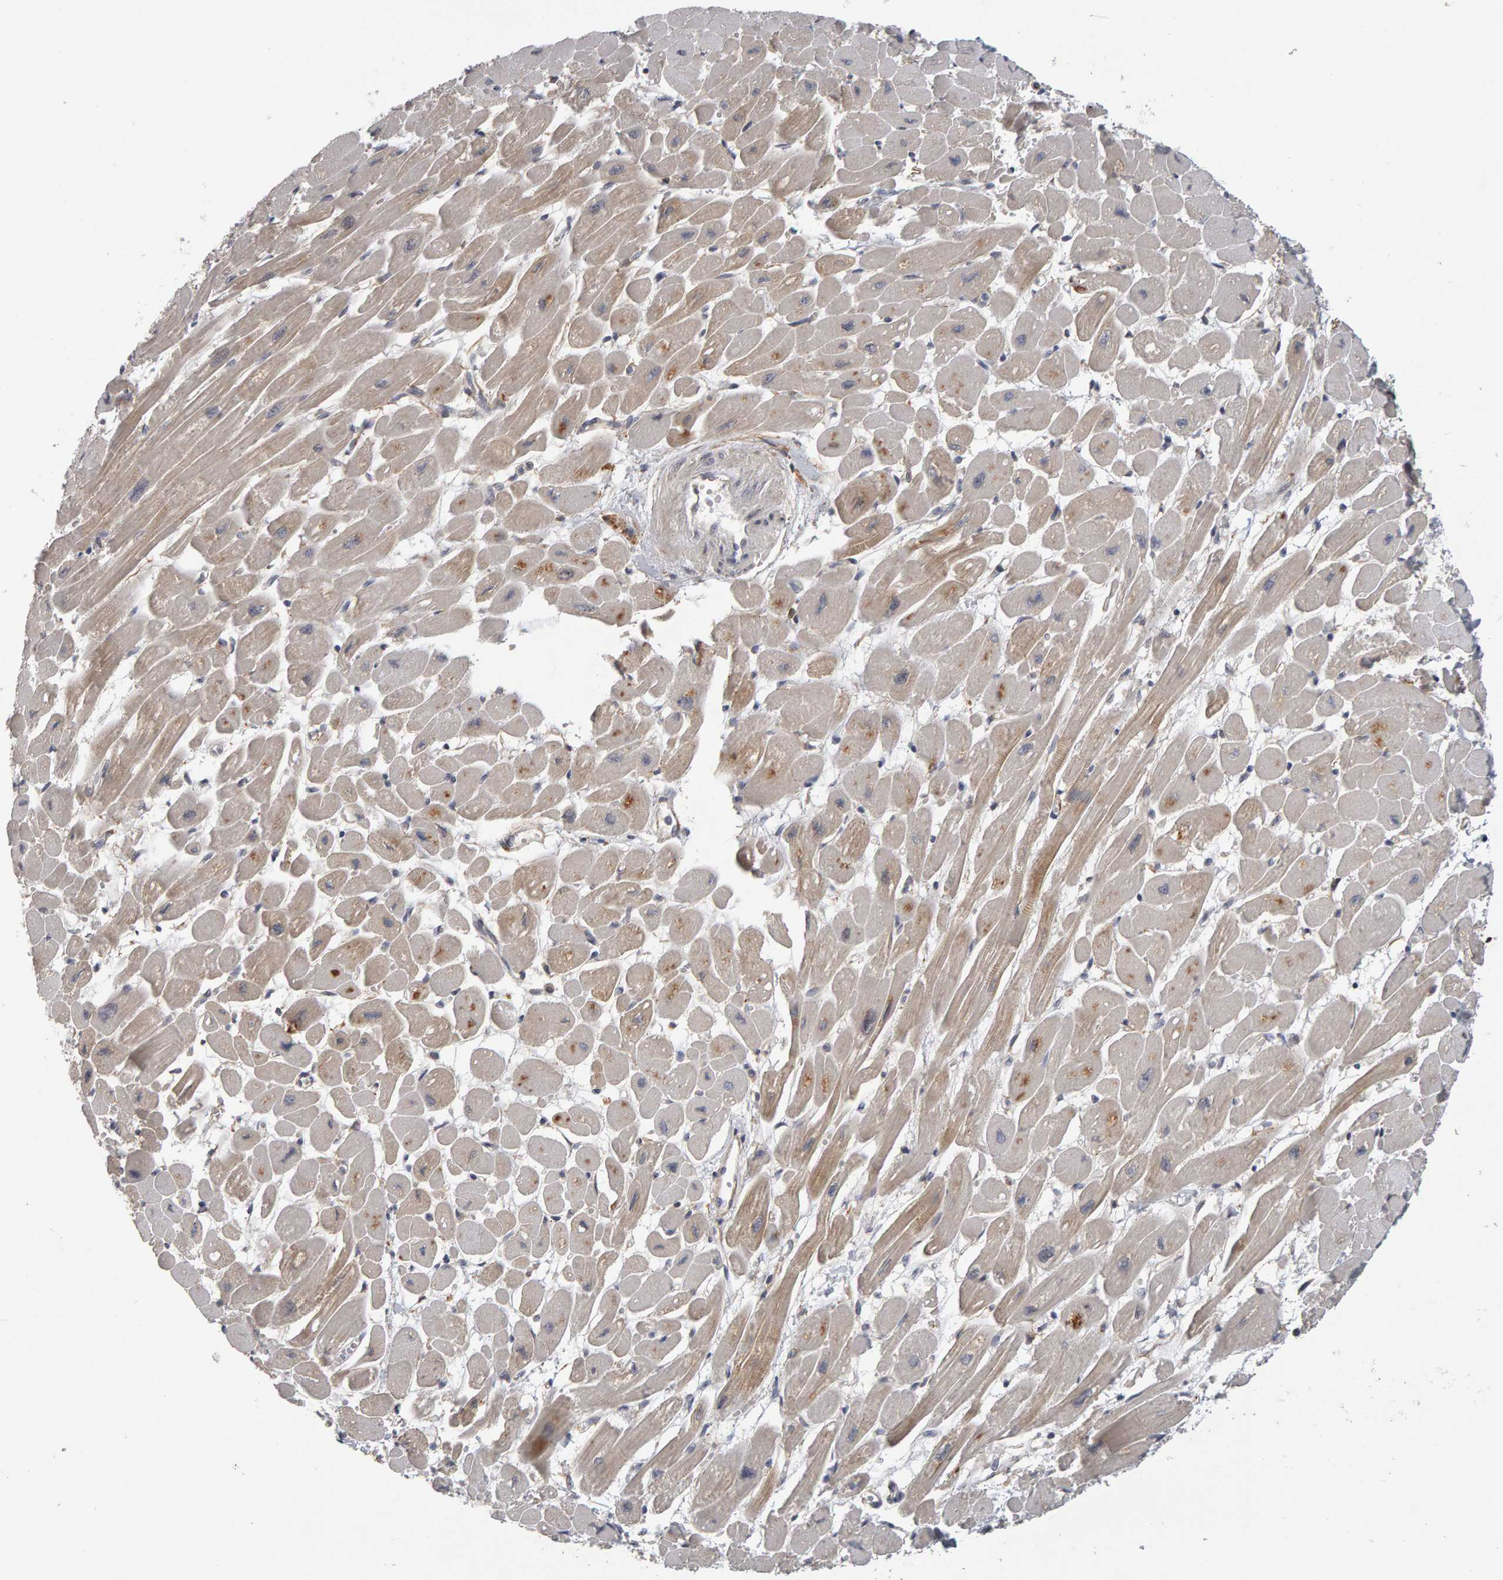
{"staining": {"intensity": "weak", "quantity": "25%-75%", "location": "cytoplasmic/membranous"}, "tissue": "heart muscle", "cell_type": "Cardiomyocytes", "image_type": "normal", "snomed": [{"axis": "morphology", "description": "Normal tissue, NOS"}, {"axis": "topography", "description": "Heart"}], "caption": "An image of human heart muscle stained for a protein demonstrates weak cytoplasmic/membranous brown staining in cardiomyocytes.", "gene": "CDCA5", "patient": {"sex": "female", "age": 54}}